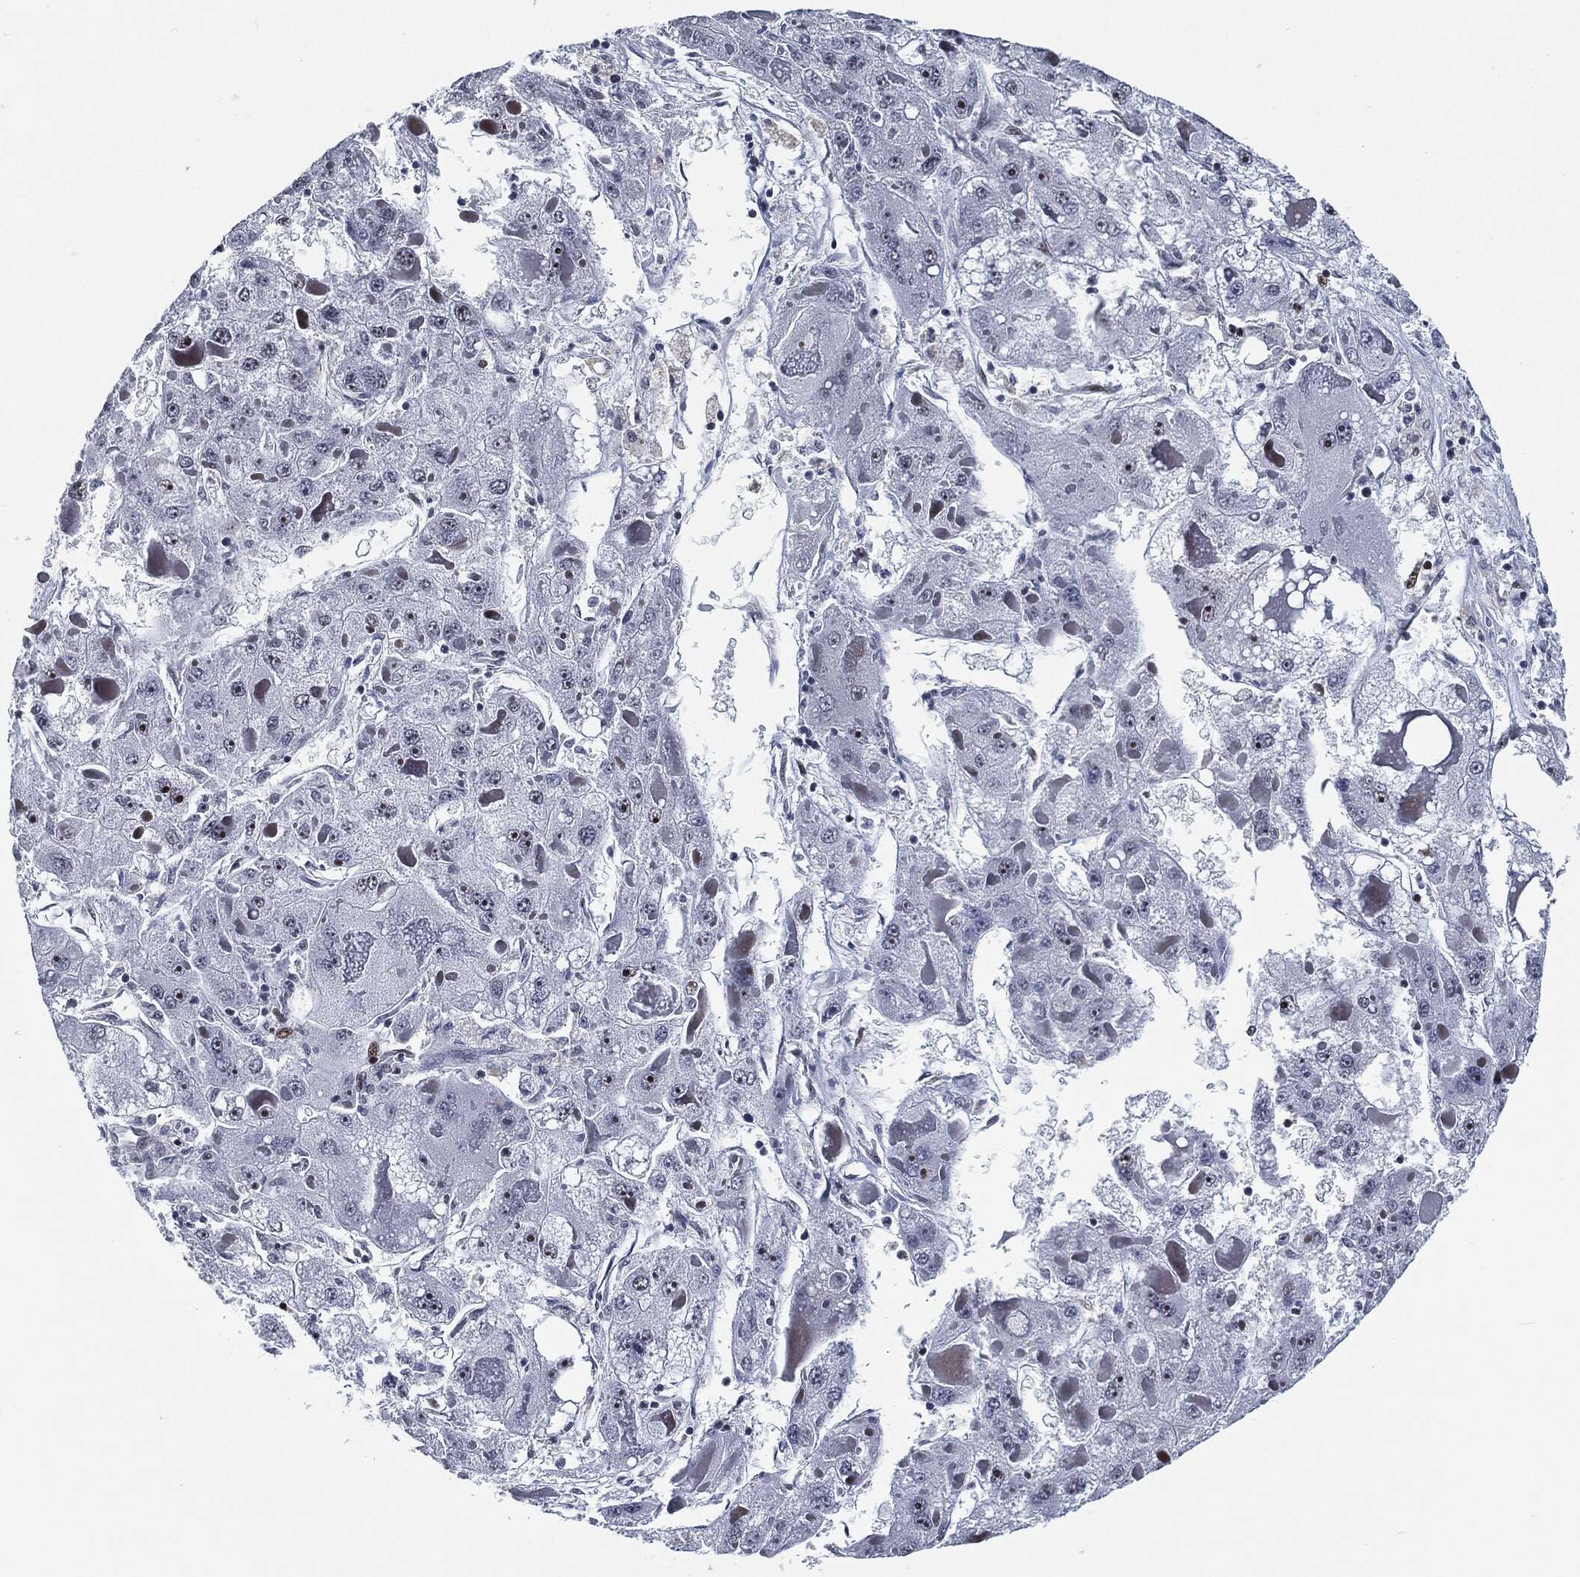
{"staining": {"intensity": "strong", "quantity": "<25%", "location": "nuclear"}, "tissue": "liver cancer", "cell_type": "Tumor cells", "image_type": "cancer", "snomed": [{"axis": "morphology", "description": "Carcinoma, Hepatocellular, NOS"}, {"axis": "topography", "description": "Liver"}], "caption": "Tumor cells show strong nuclear staining in approximately <25% of cells in liver hepatocellular carcinoma. Immunohistochemistry (ihc) stains the protein in brown and the nuclei are stained blue.", "gene": "AKT2", "patient": {"sex": "female", "age": 73}}